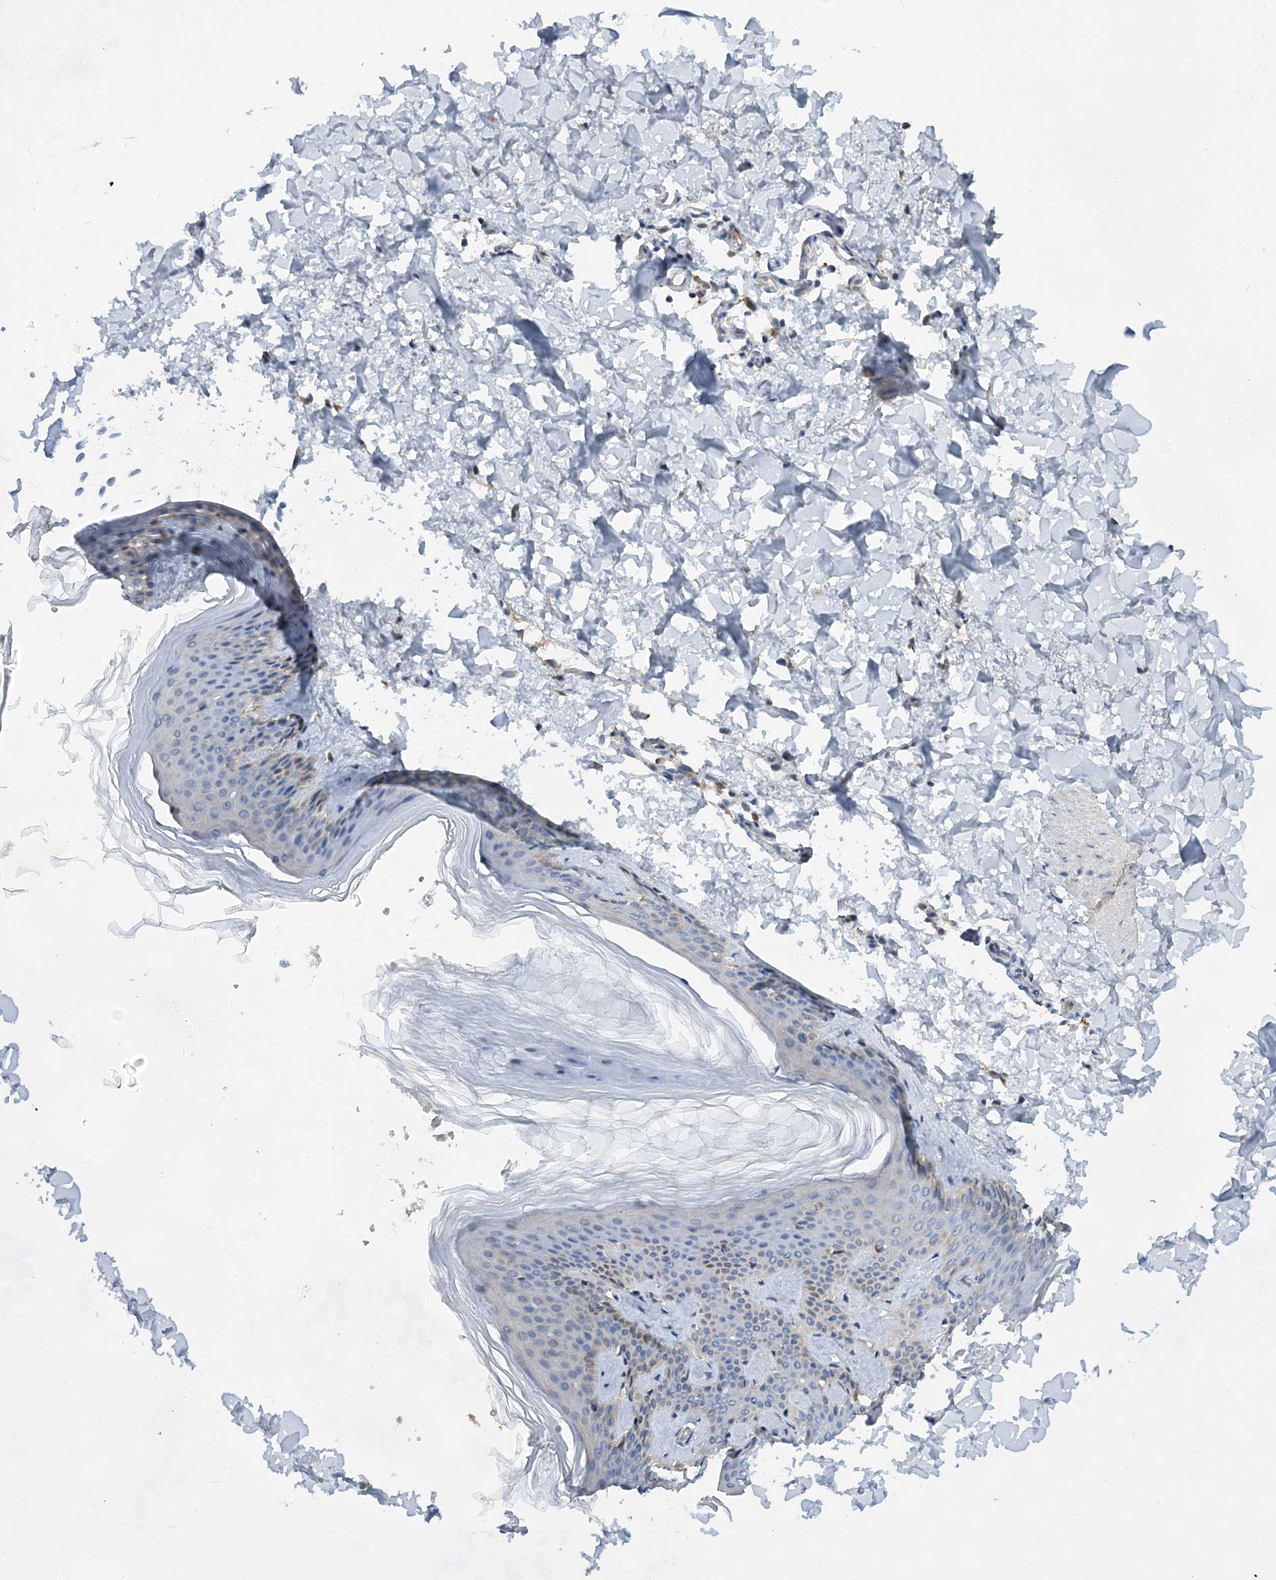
{"staining": {"intensity": "weak", "quantity": ">75%", "location": "cytoplasmic/membranous"}, "tissue": "skin", "cell_type": "Fibroblasts", "image_type": "normal", "snomed": [{"axis": "morphology", "description": "Normal tissue, NOS"}, {"axis": "topography", "description": "Skin"}], "caption": "Immunohistochemistry (IHC) (DAB) staining of normal human skin displays weak cytoplasmic/membranous protein positivity in about >75% of fibroblasts. The staining is performed using DAB (3,3'-diaminobenzidine) brown chromogen to label protein expression. The nuclei are counter-stained blue using hematoxylin.", "gene": "TRAPPC13", "patient": {"sex": "female", "age": 27}}